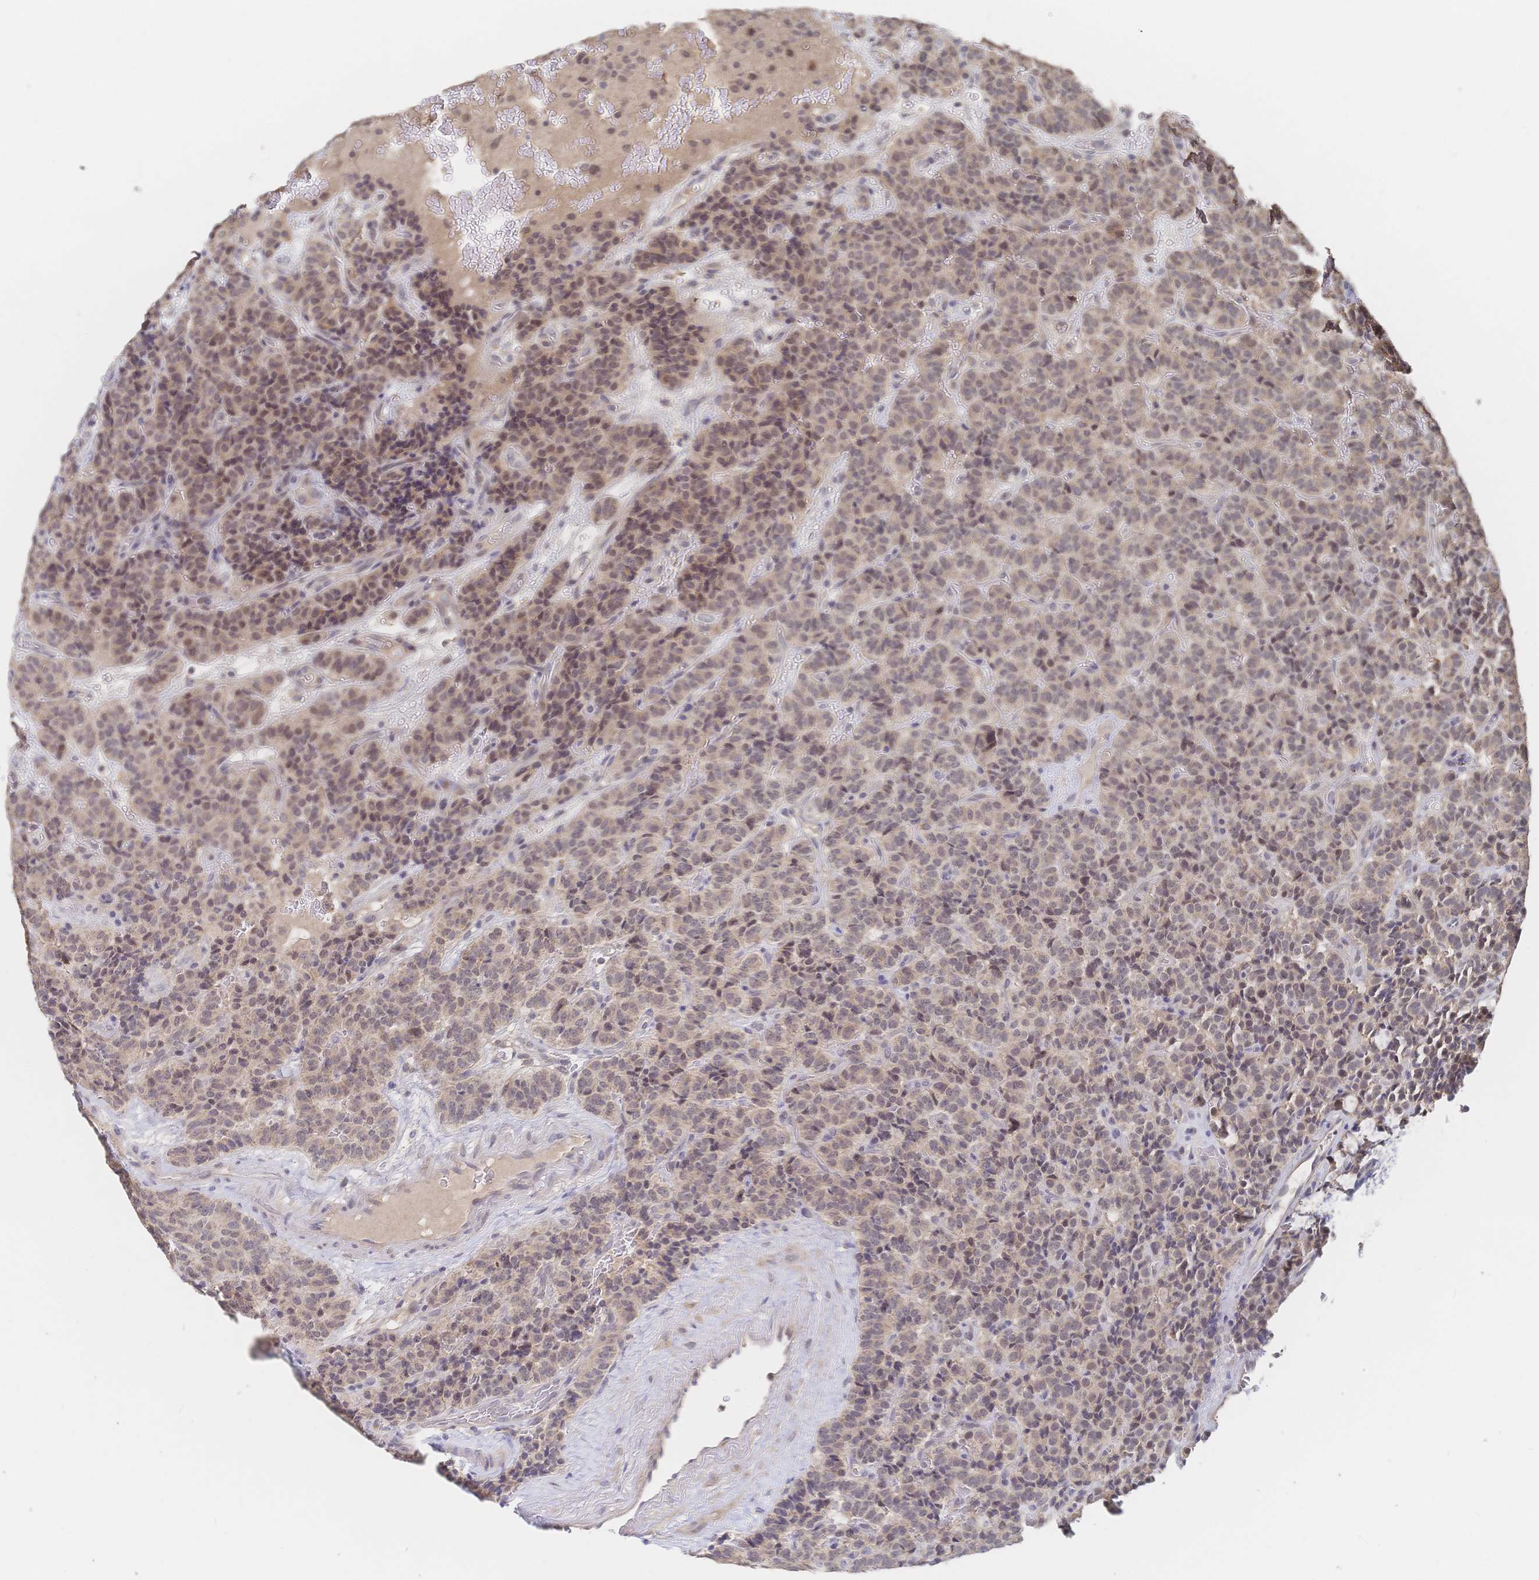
{"staining": {"intensity": "weak", "quantity": ">75%", "location": "cytoplasmic/membranous,nuclear"}, "tissue": "carcinoid", "cell_type": "Tumor cells", "image_type": "cancer", "snomed": [{"axis": "morphology", "description": "Carcinoid, malignant, NOS"}, {"axis": "topography", "description": "Pancreas"}], "caption": "Malignant carcinoid was stained to show a protein in brown. There is low levels of weak cytoplasmic/membranous and nuclear staining in about >75% of tumor cells. (brown staining indicates protein expression, while blue staining denotes nuclei).", "gene": "LRP5", "patient": {"sex": "male", "age": 36}}